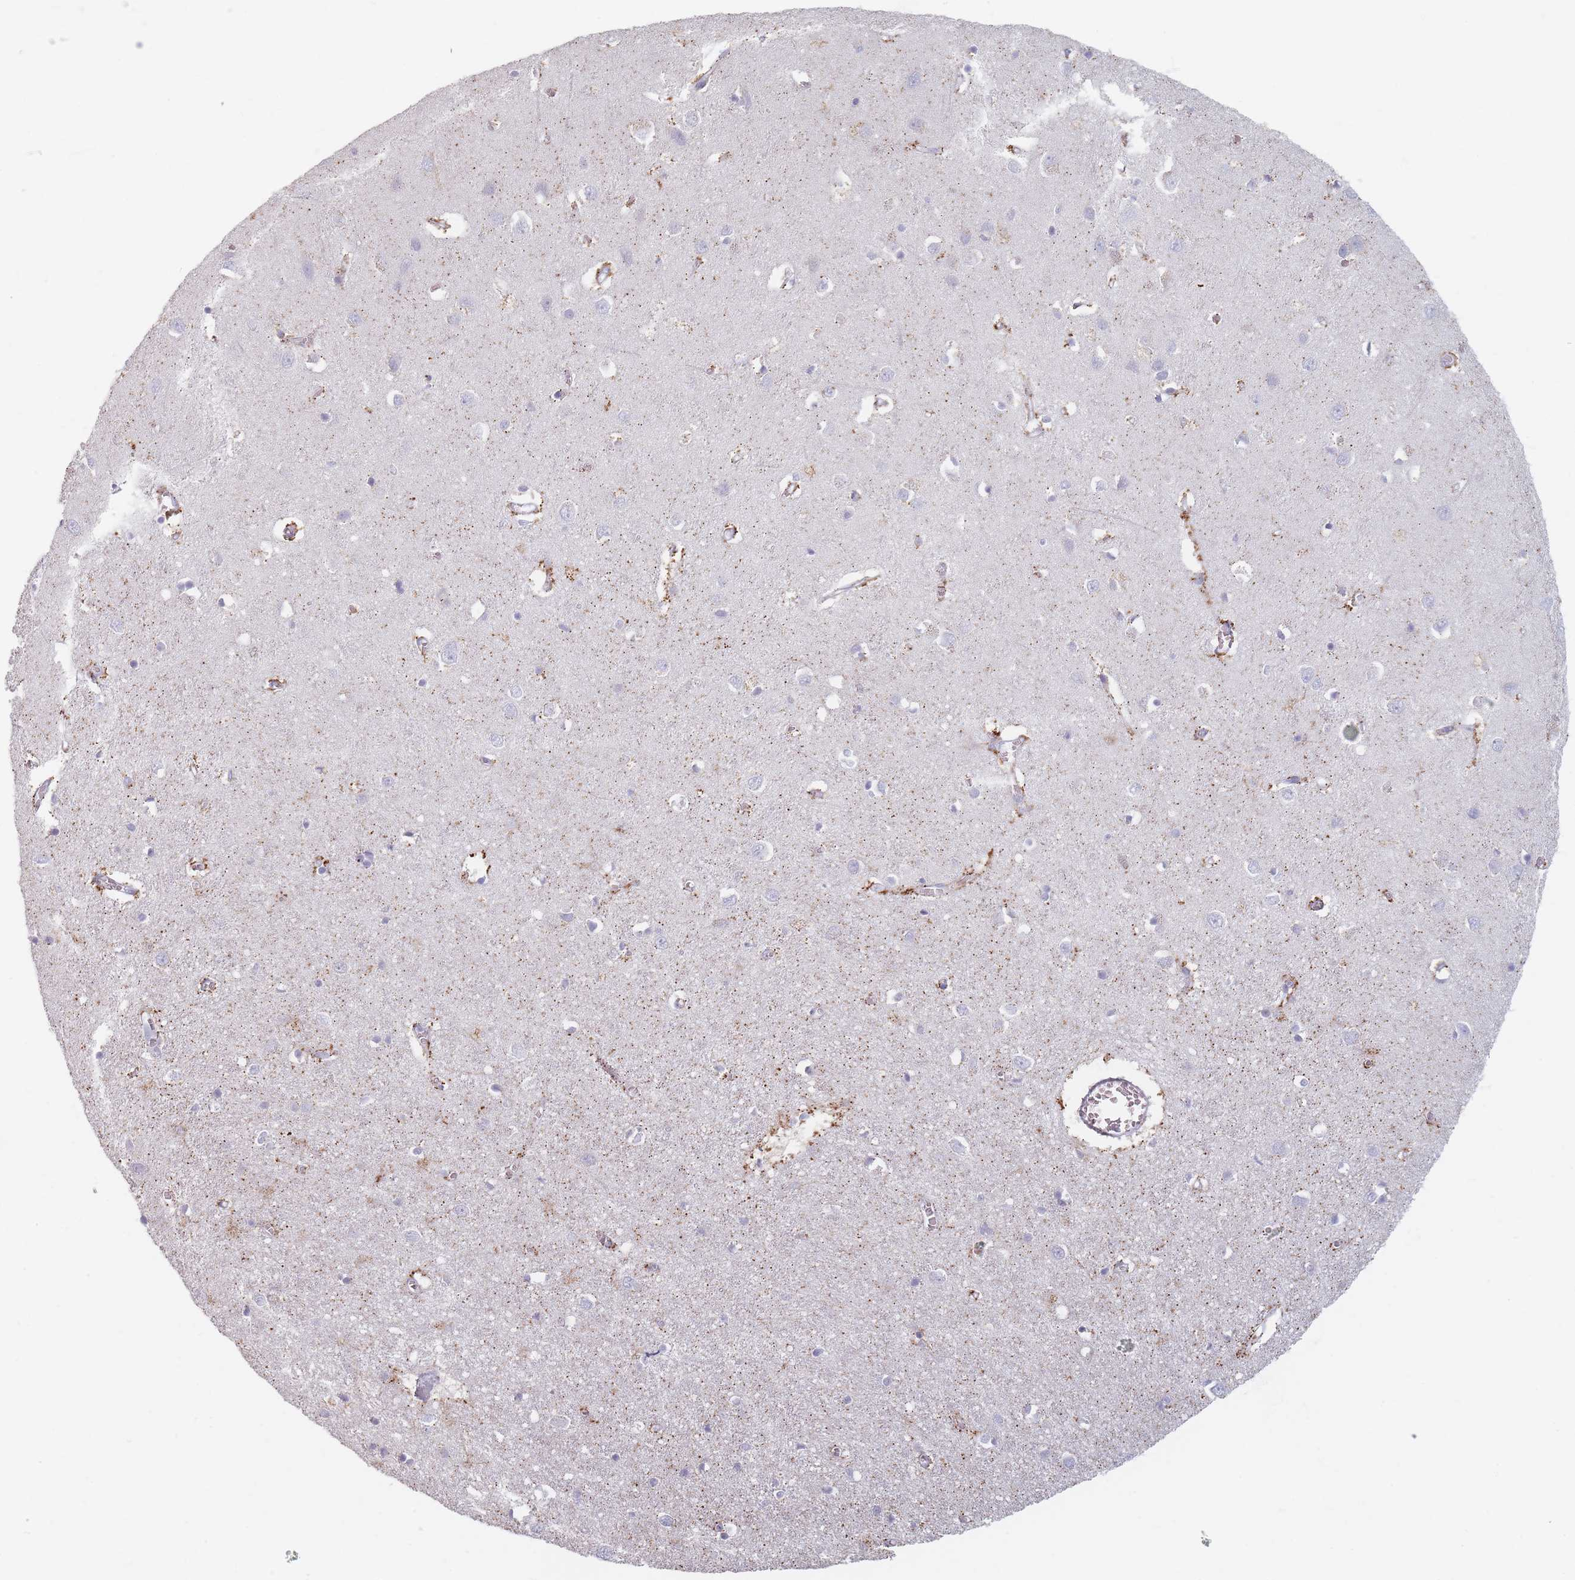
{"staining": {"intensity": "negative", "quantity": "none", "location": "none"}, "tissue": "cerebral cortex", "cell_type": "Endothelial cells", "image_type": "normal", "snomed": [{"axis": "morphology", "description": "Normal tissue, NOS"}, {"axis": "topography", "description": "Cerebral cortex"}], "caption": "Micrograph shows no protein positivity in endothelial cells of benign cerebral cortex. The staining is performed using DAB (3,3'-diaminobenzidine) brown chromogen with nuclei counter-stained in using hematoxylin.", "gene": "HELZ2", "patient": {"sex": "female", "age": 64}}